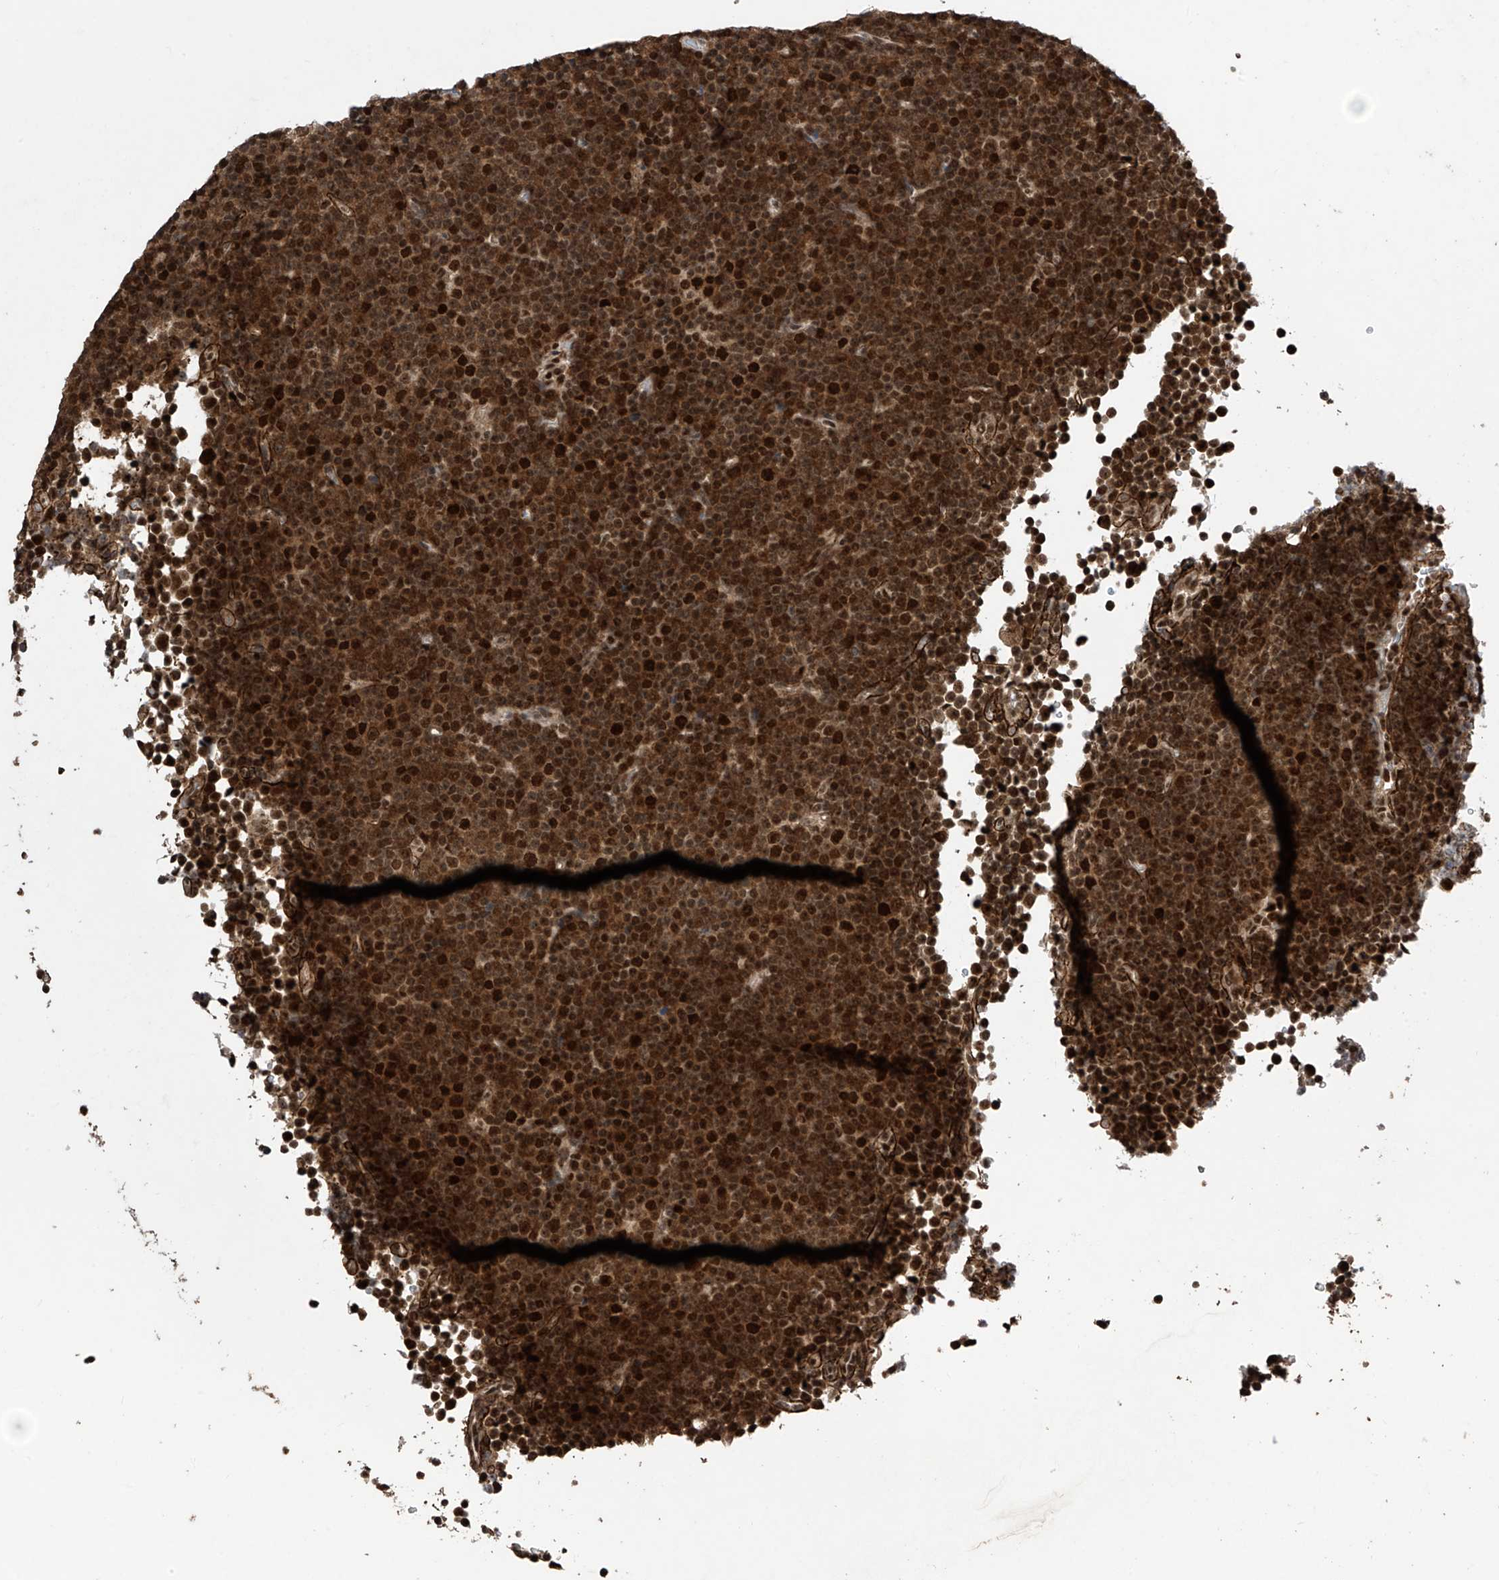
{"staining": {"intensity": "strong", "quantity": ">75%", "location": "cytoplasmic/membranous,nuclear"}, "tissue": "lymphoma", "cell_type": "Tumor cells", "image_type": "cancer", "snomed": [{"axis": "morphology", "description": "Malignant lymphoma, non-Hodgkin's type, Low grade"}, {"axis": "topography", "description": "Lymph node"}], "caption": "This histopathology image reveals IHC staining of low-grade malignant lymphoma, non-Hodgkin's type, with high strong cytoplasmic/membranous and nuclear expression in about >75% of tumor cells.", "gene": "DNAJC9", "patient": {"sex": "female", "age": 67}}